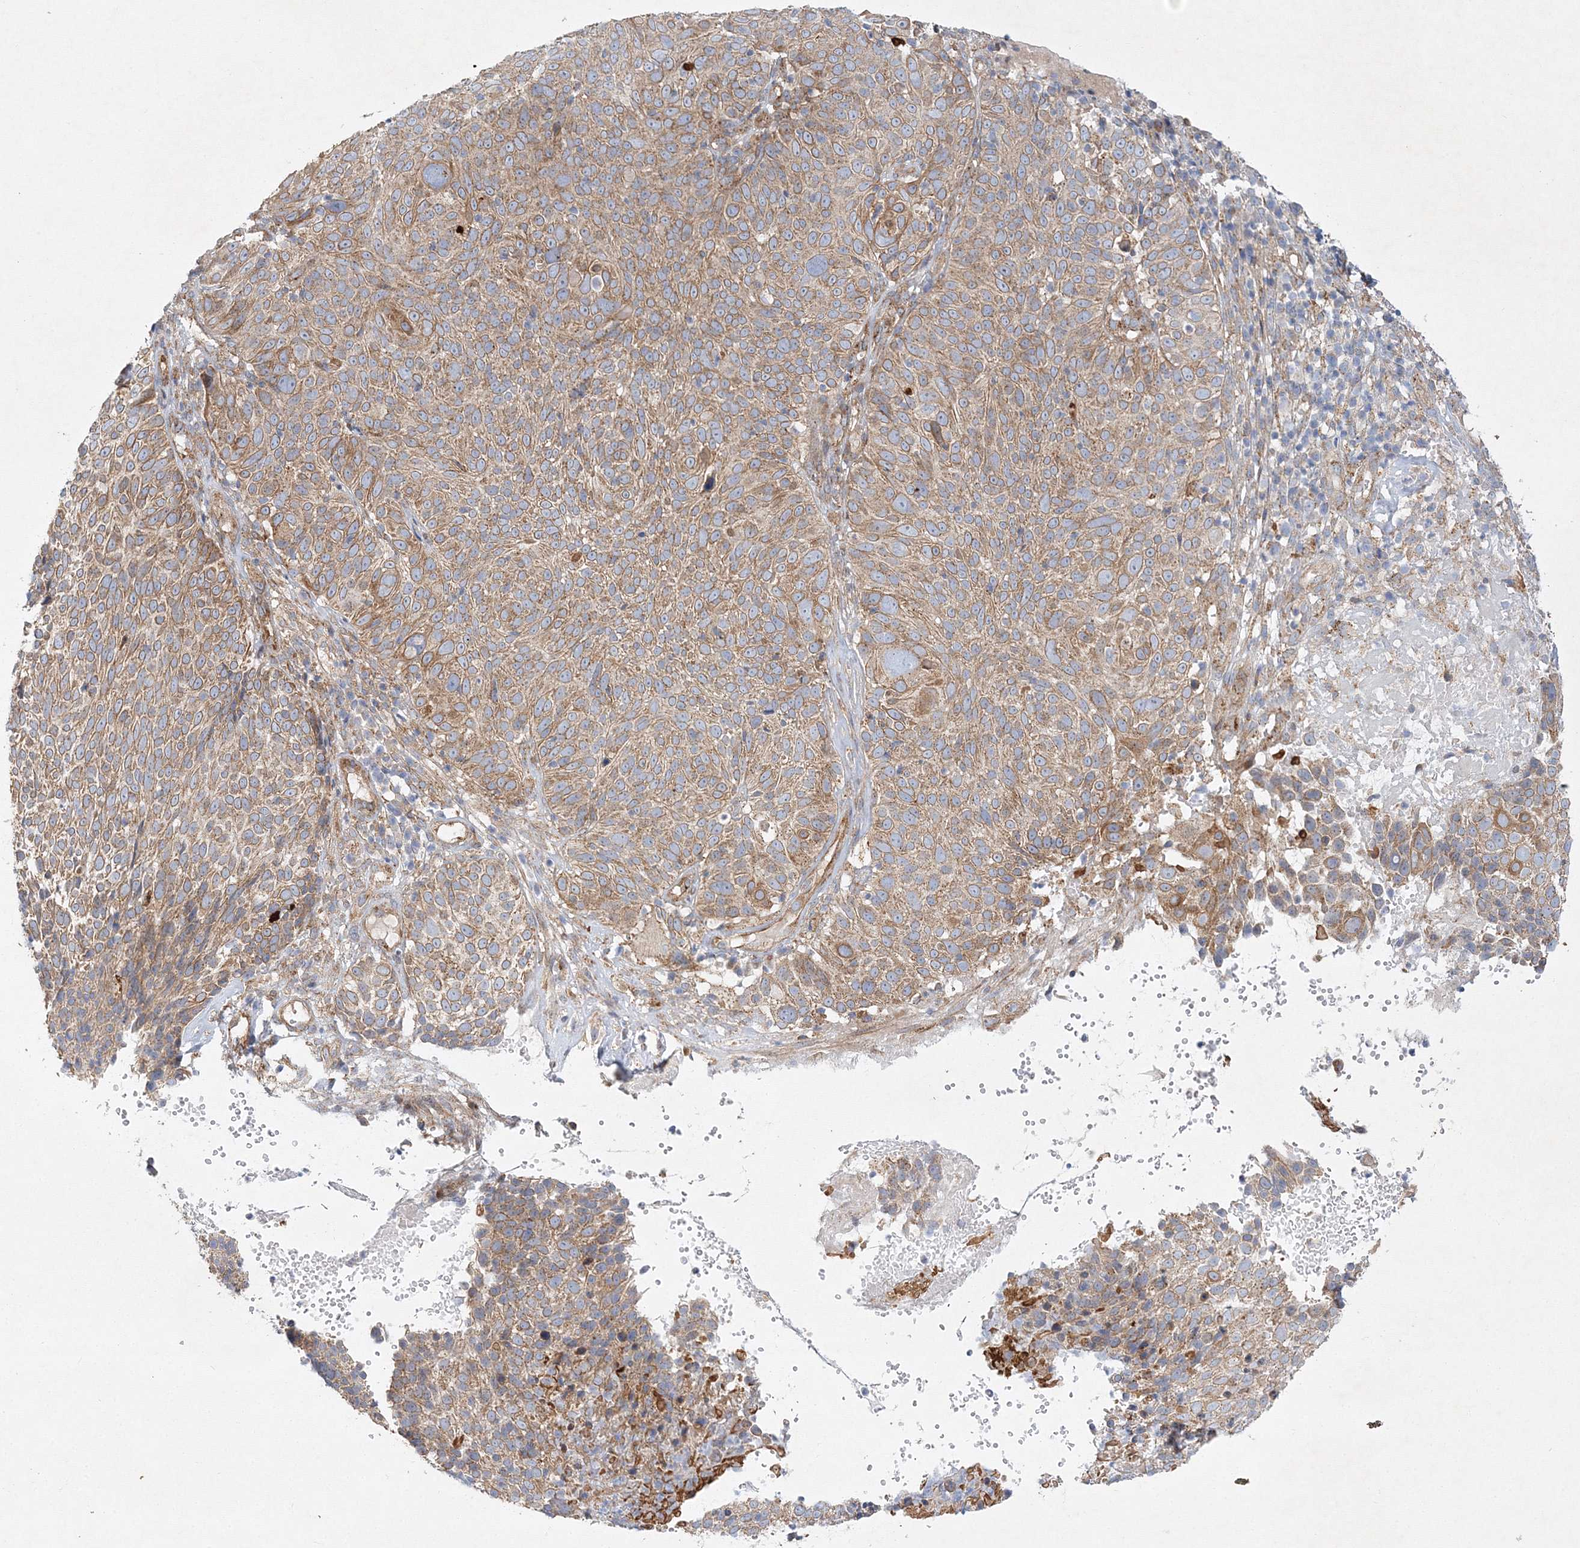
{"staining": {"intensity": "moderate", "quantity": ">75%", "location": "cytoplasmic/membranous"}, "tissue": "cervical cancer", "cell_type": "Tumor cells", "image_type": "cancer", "snomed": [{"axis": "morphology", "description": "Squamous cell carcinoma, NOS"}, {"axis": "topography", "description": "Cervix"}], "caption": "DAB immunohistochemical staining of cervical cancer (squamous cell carcinoma) exhibits moderate cytoplasmic/membranous protein expression in approximately >75% of tumor cells. The staining was performed using DAB (3,3'-diaminobenzidine) to visualize the protein expression in brown, while the nuclei were stained in blue with hematoxylin (Magnification: 20x).", "gene": "ZFYVE16", "patient": {"sex": "female", "age": 74}}